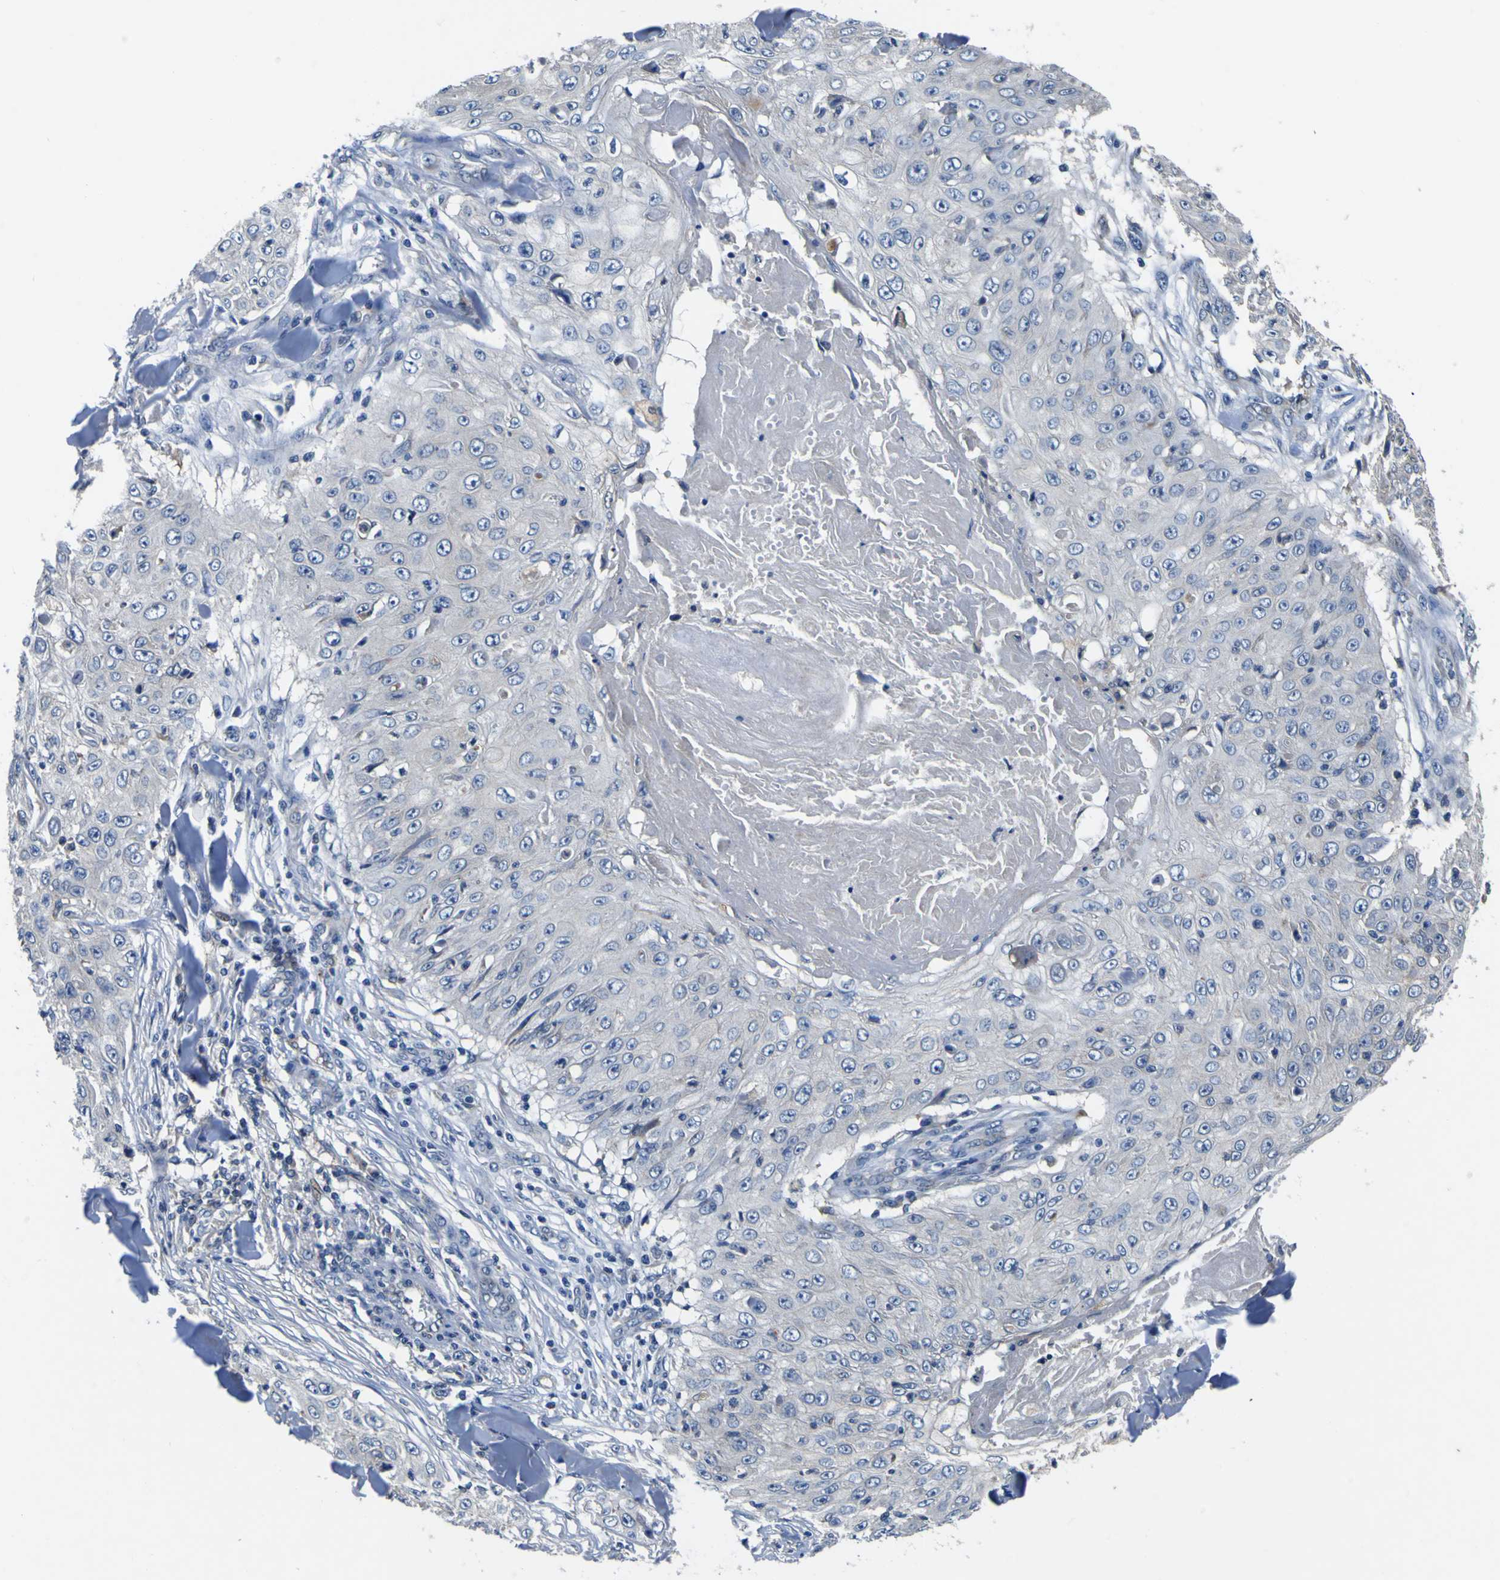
{"staining": {"intensity": "negative", "quantity": "none", "location": "none"}, "tissue": "skin cancer", "cell_type": "Tumor cells", "image_type": "cancer", "snomed": [{"axis": "morphology", "description": "Squamous cell carcinoma, NOS"}, {"axis": "topography", "description": "Skin"}], "caption": "Immunohistochemistry micrograph of neoplastic tissue: skin cancer stained with DAB shows no significant protein staining in tumor cells. (DAB (3,3'-diaminobenzidine) IHC with hematoxylin counter stain).", "gene": "EPHB4", "patient": {"sex": "male", "age": 86}}